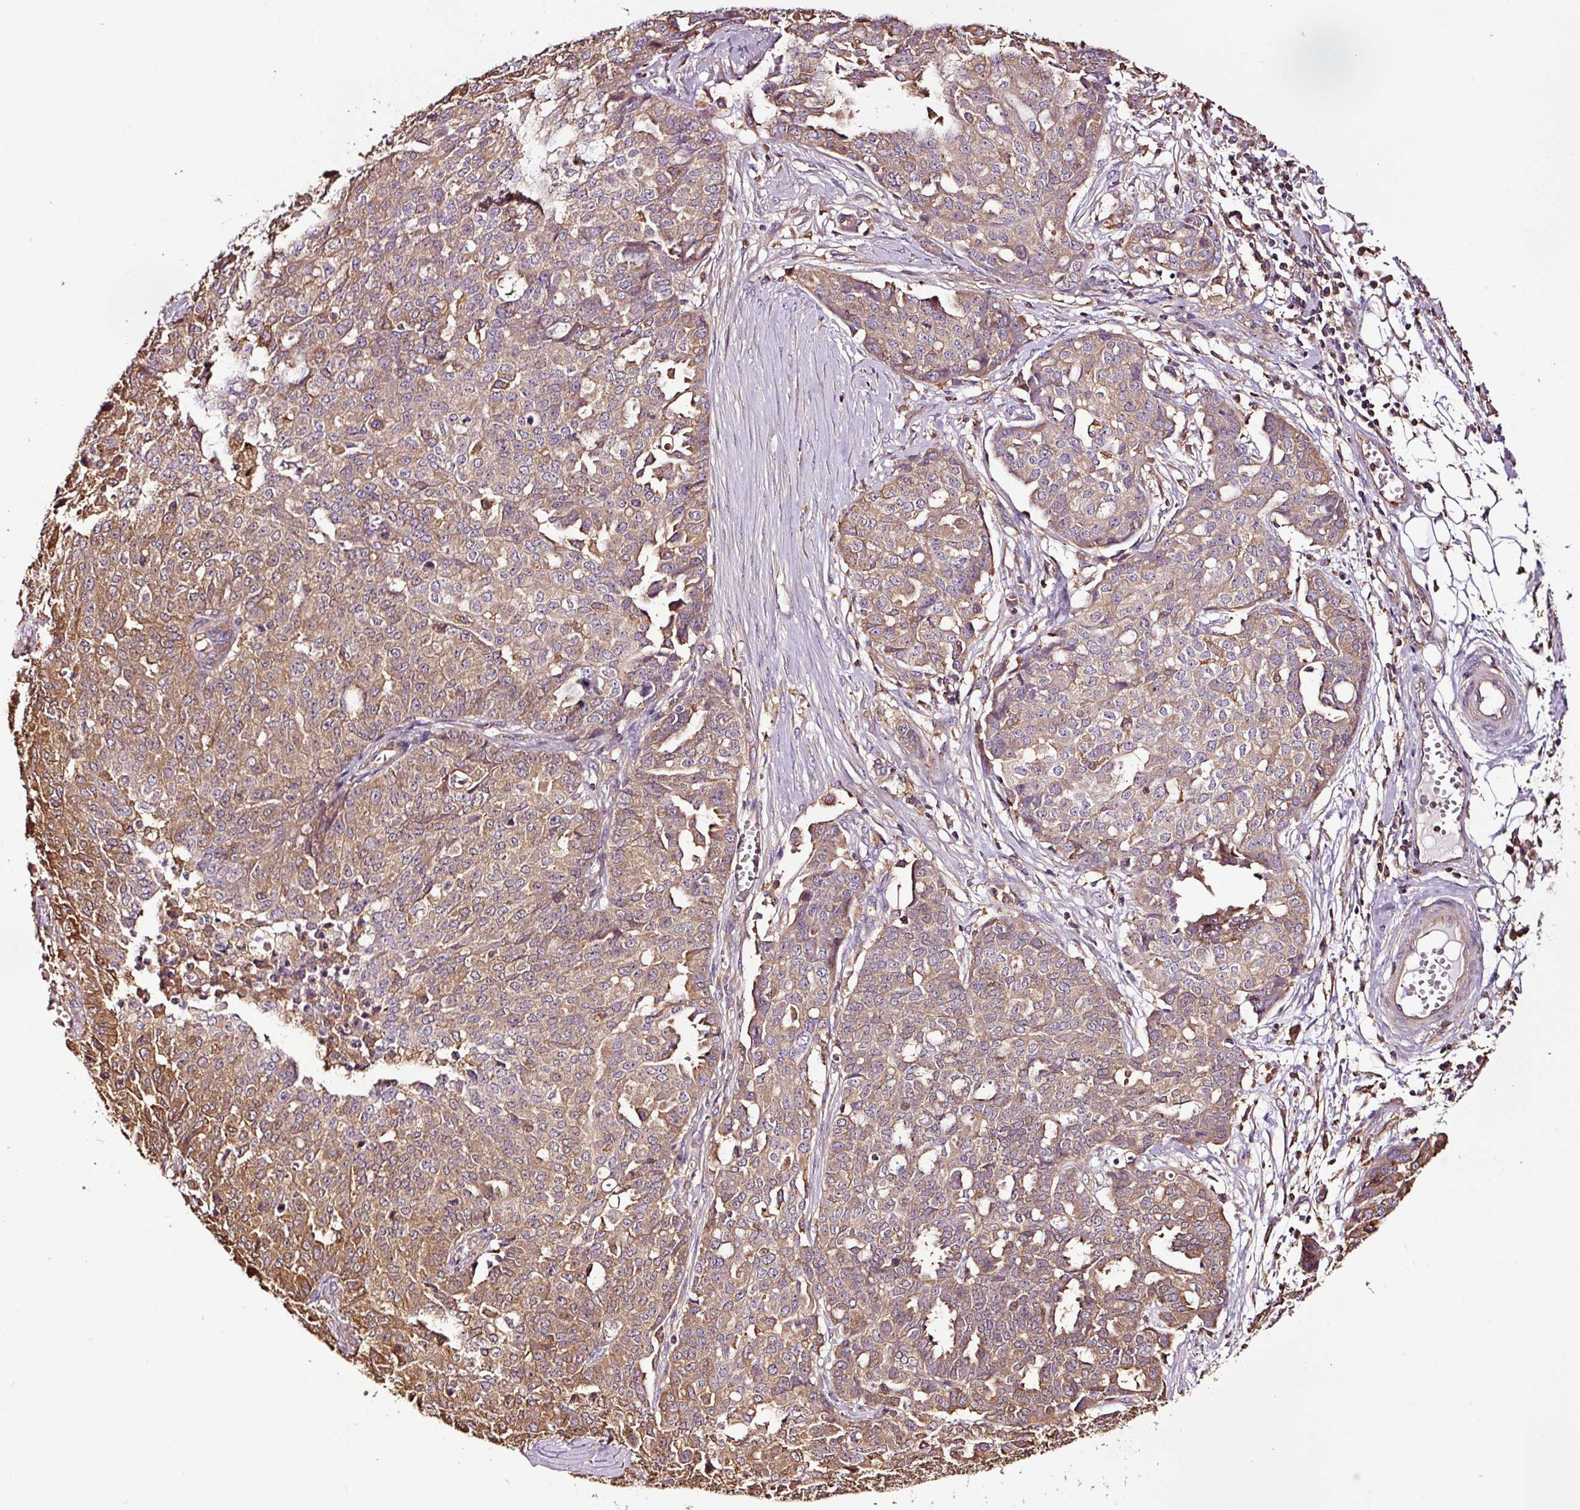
{"staining": {"intensity": "moderate", "quantity": "25%-75%", "location": "cytoplasmic/membranous"}, "tissue": "ovarian cancer", "cell_type": "Tumor cells", "image_type": "cancer", "snomed": [{"axis": "morphology", "description": "Cystadenocarcinoma, serous, NOS"}, {"axis": "topography", "description": "Soft tissue"}, {"axis": "topography", "description": "Ovary"}], "caption": "Moderate cytoplasmic/membranous positivity is identified in about 25%-75% of tumor cells in ovarian cancer (serous cystadenocarcinoma).", "gene": "METAP1", "patient": {"sex": "female", "age": 57}}